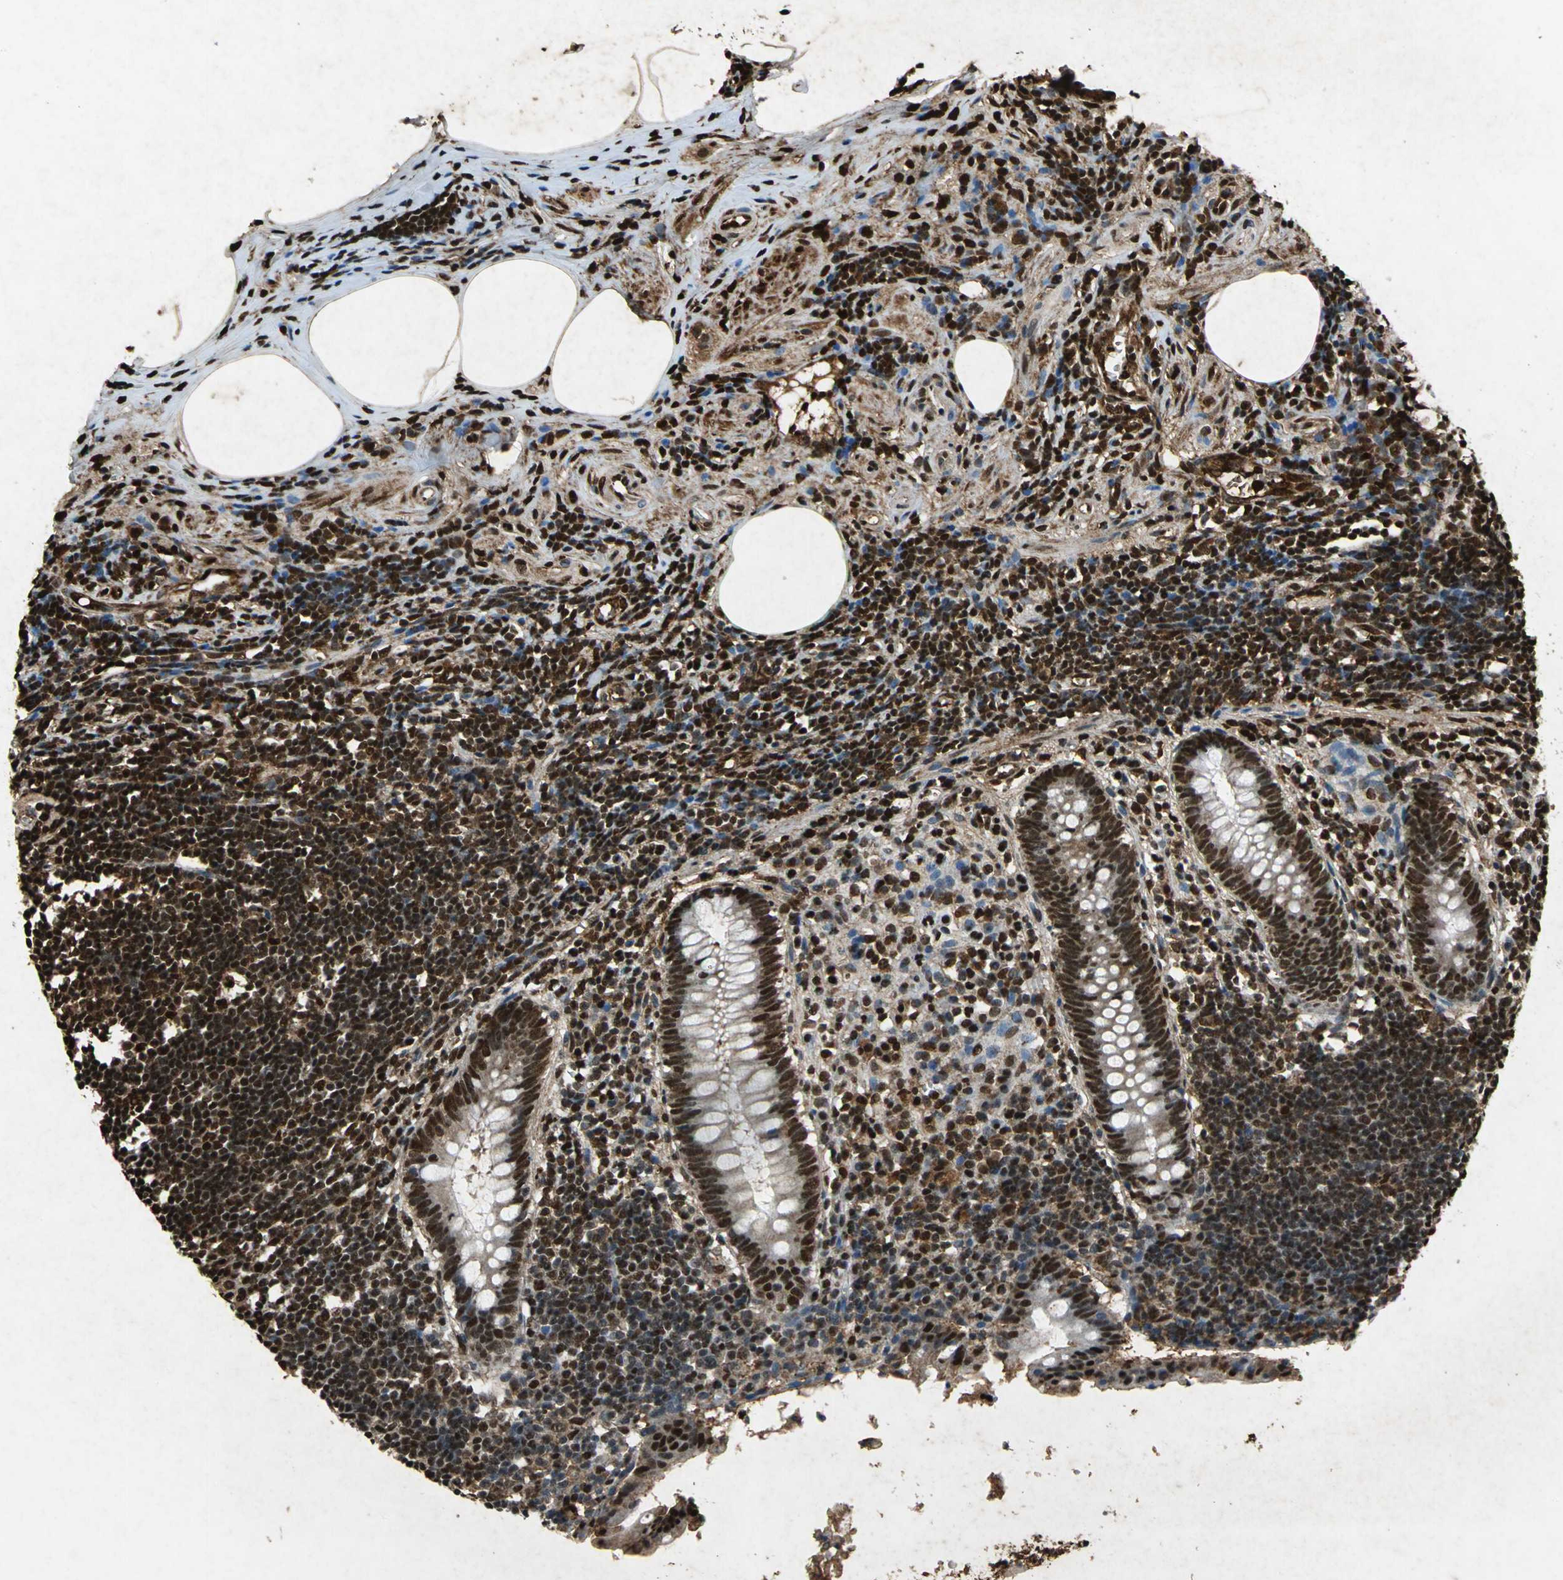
{"staining": {"intensity": "strong", "quantity": ">75%", "location": "nuclear"}, "tissue": "appendix", "cell_type": "Glandular cells", "image_type": "normal", "snomed": [{"axis": "morphology", "description": "Normal tissue, NOS"}, {"axis": "topography", "description": "Appendix"}], "caption": "This histopathology image displays immunohistochemistry staining of unremarkable human appendix, with high strong nuclear expression in approximately >75% of glandular cells.", "gene": "ANP32A", "patient": {"sex": "female", "age": 50}}